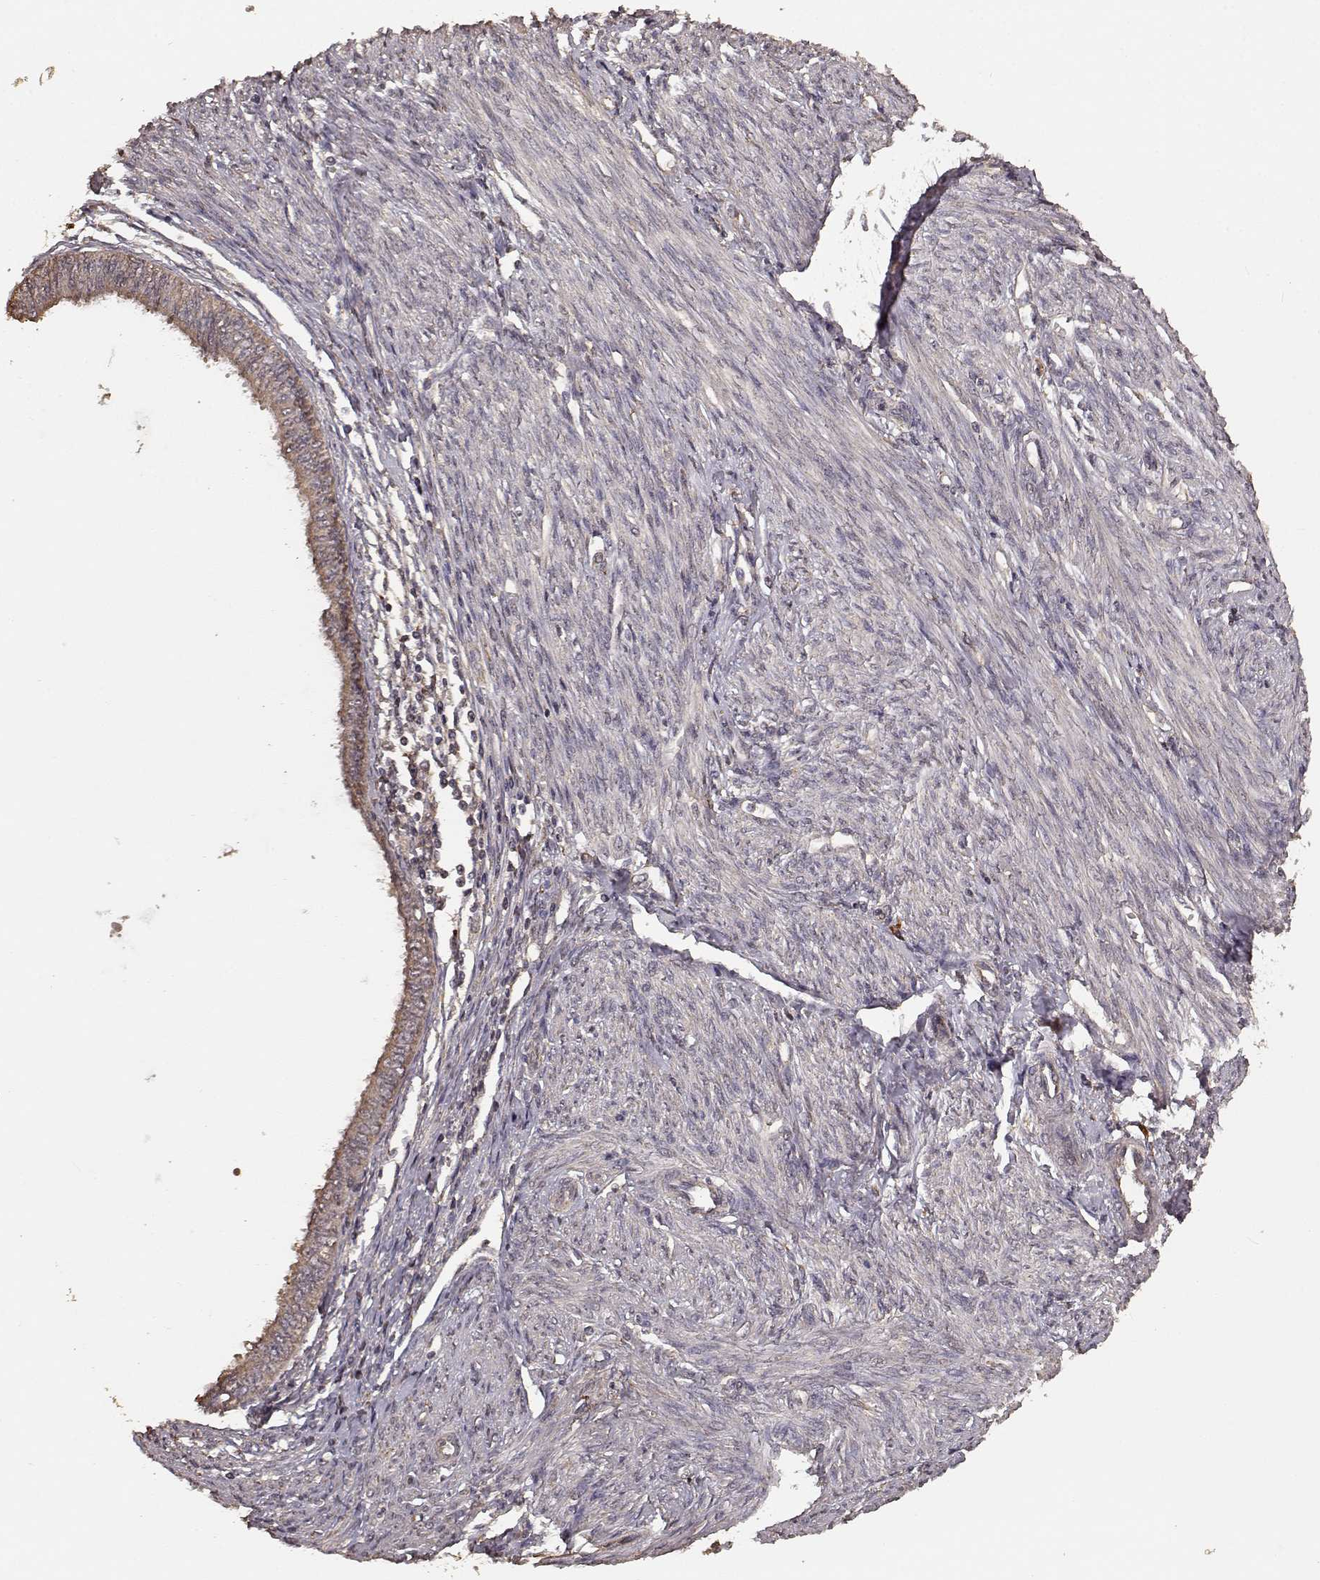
{"staining": {"intensity": "moderate", "quantity": "<25%", "location": "cytoplasmic/membranous"}, "tissue": "endometrial cancer", "cell_type": "Tumor cells", "image_type": "cancer", "snomed": [{"axis": "morphology", "description": "Adenocarcinoma, NOS"}, {"axis": "topography", "description": "Endometrium"}], "caption": "Protein staining of endometrial adenocarcinoma tissue reveals moderate cytoplasmic/membranous staining in about <25% of tumor cells.", "gene": "USP15", "patient": {"sex": "female", "age": 68}}